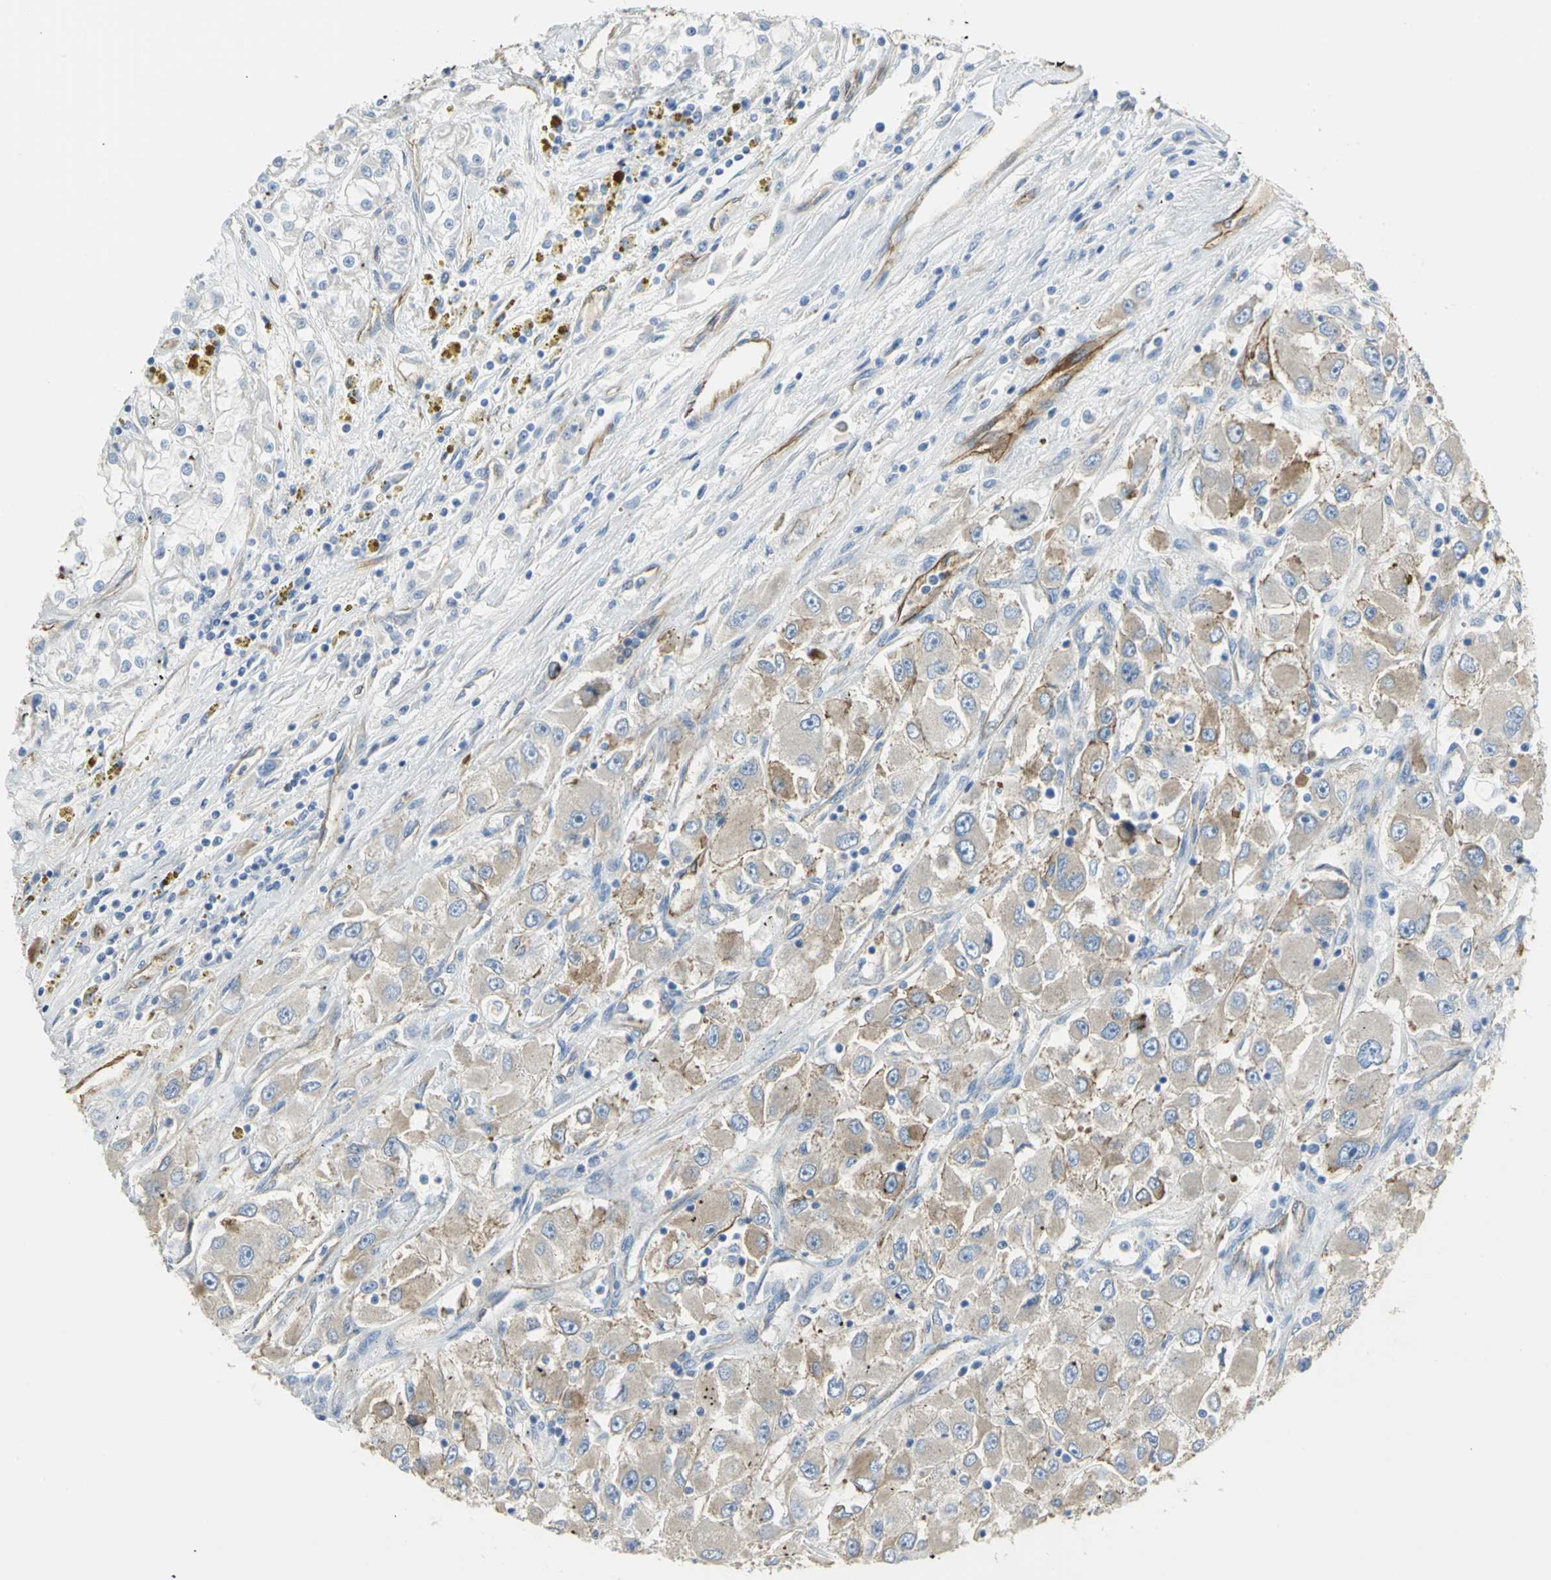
{"staining": {"intensity": "weak", "quantity": "25%-75%", "location": "cytoplasmic/membranous"}, "tissue": "renal cancer", "cell_type": "Tumor cells", "image_type": "cancer", "snomed": [{"axis": "morphology", "description": "Adenocarcinoma, NOS"}, {"axis": "topography", "description": "Kidney"}], "caption": "Approximately 25%-75% of tumor cells in renal cancer reveal weak cytoplasmic/membranous protein positivity as visualized by brown immunohistochemical staining.", "gene": "FLNB", "patient": {"sex": "female", "age": 52}}